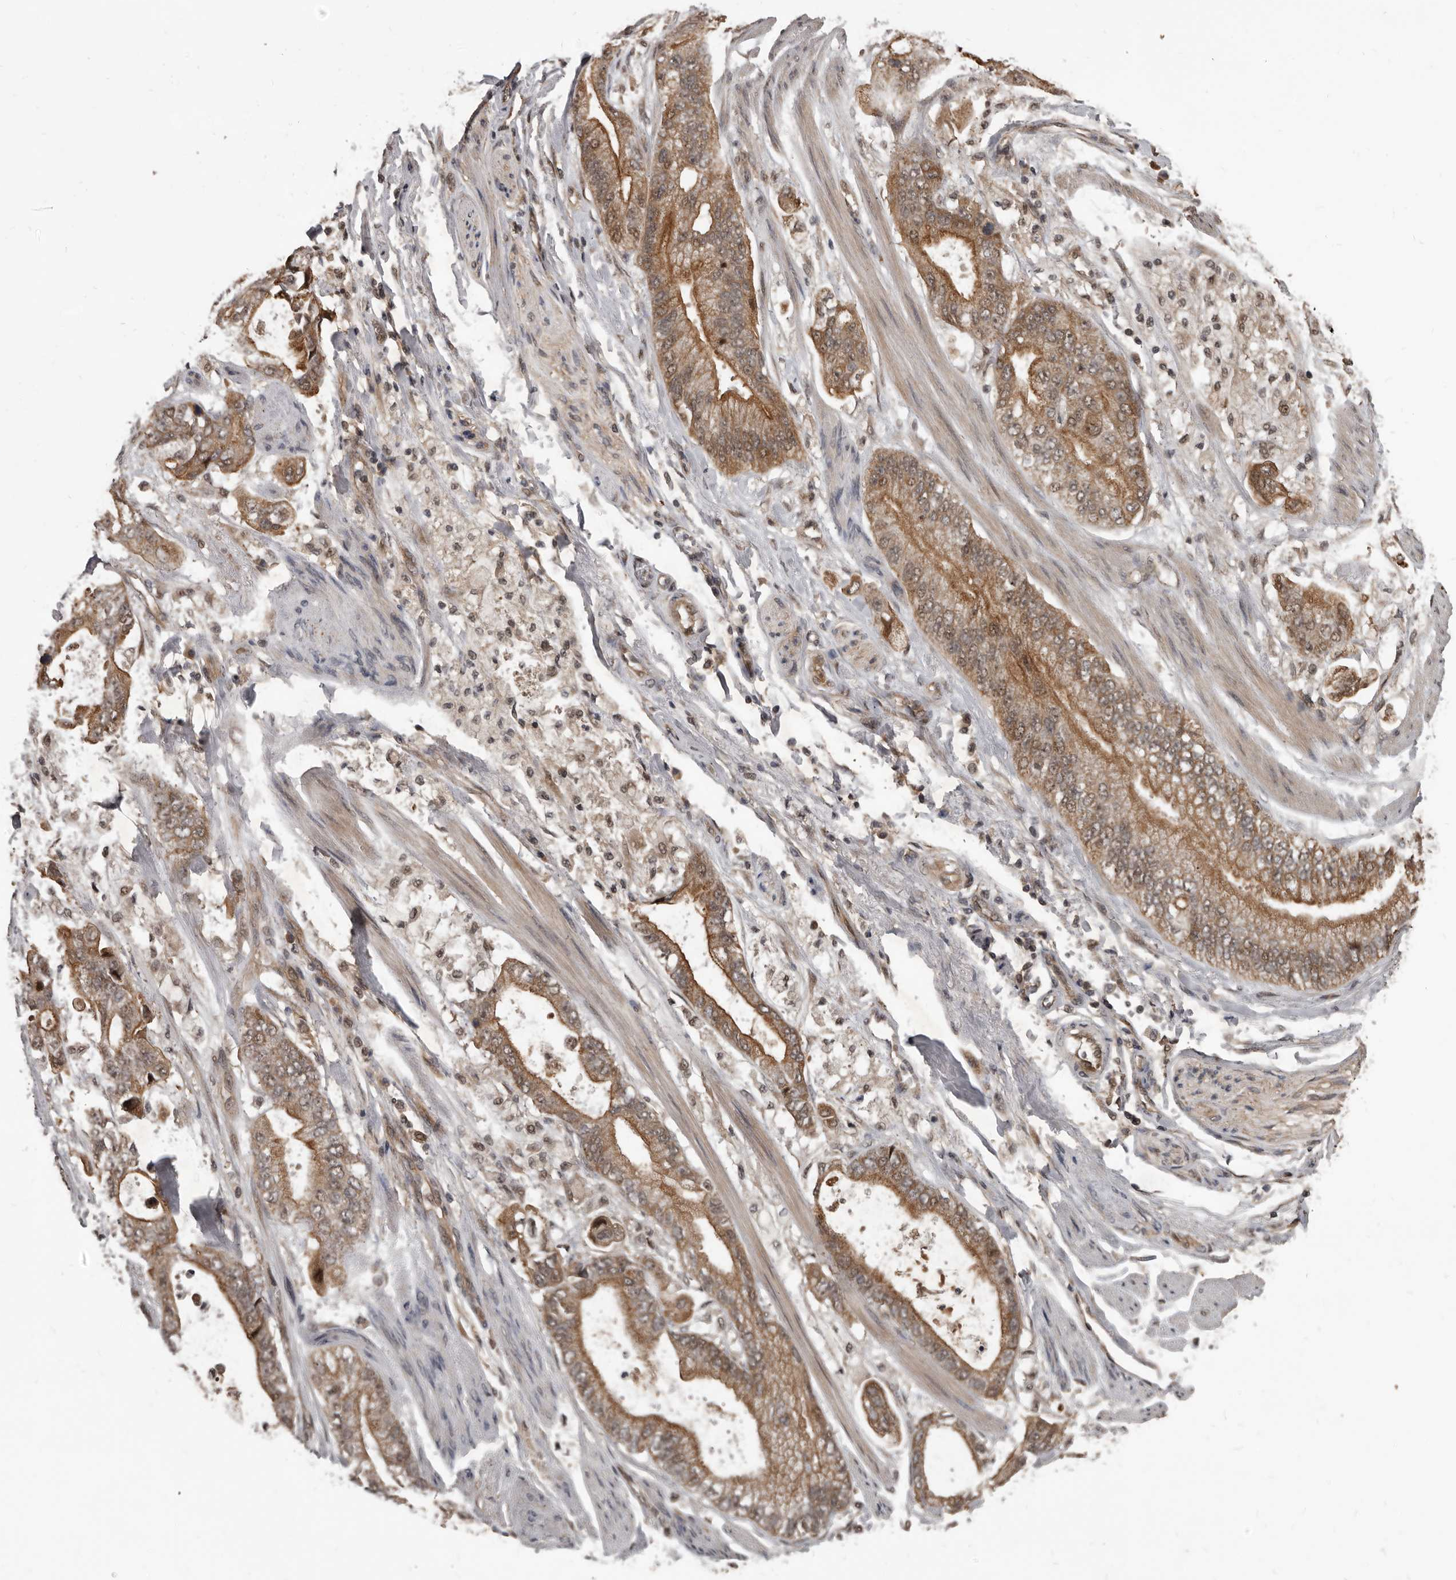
{"staining": {"intensity": "moderate", "quantity": ">75%", "location": "cytoplasmic/membranous,nuclear"}, "tissue": "stomach cancer", "cell_type": "Tumor cells", "image_type": "cancer", "snomed": [{"axis": "morphology", "description": "Normal tissue, NOS"}, {"axis": "morphology", "description": "Adenocarcinoma, NOS"}, {"axis": "topography", "description": "Stomach"}], "caption": "High-power microscopy captured an immunohistochemistry (IHC) photomicrograph of stomach adenocarcinoma, revealing moderate cytoplasmic/membranous and nuclear staining in approximately >75% of tumor cells.", "gene": "AHR", "patient": {"sex": "male", "age": 62}}